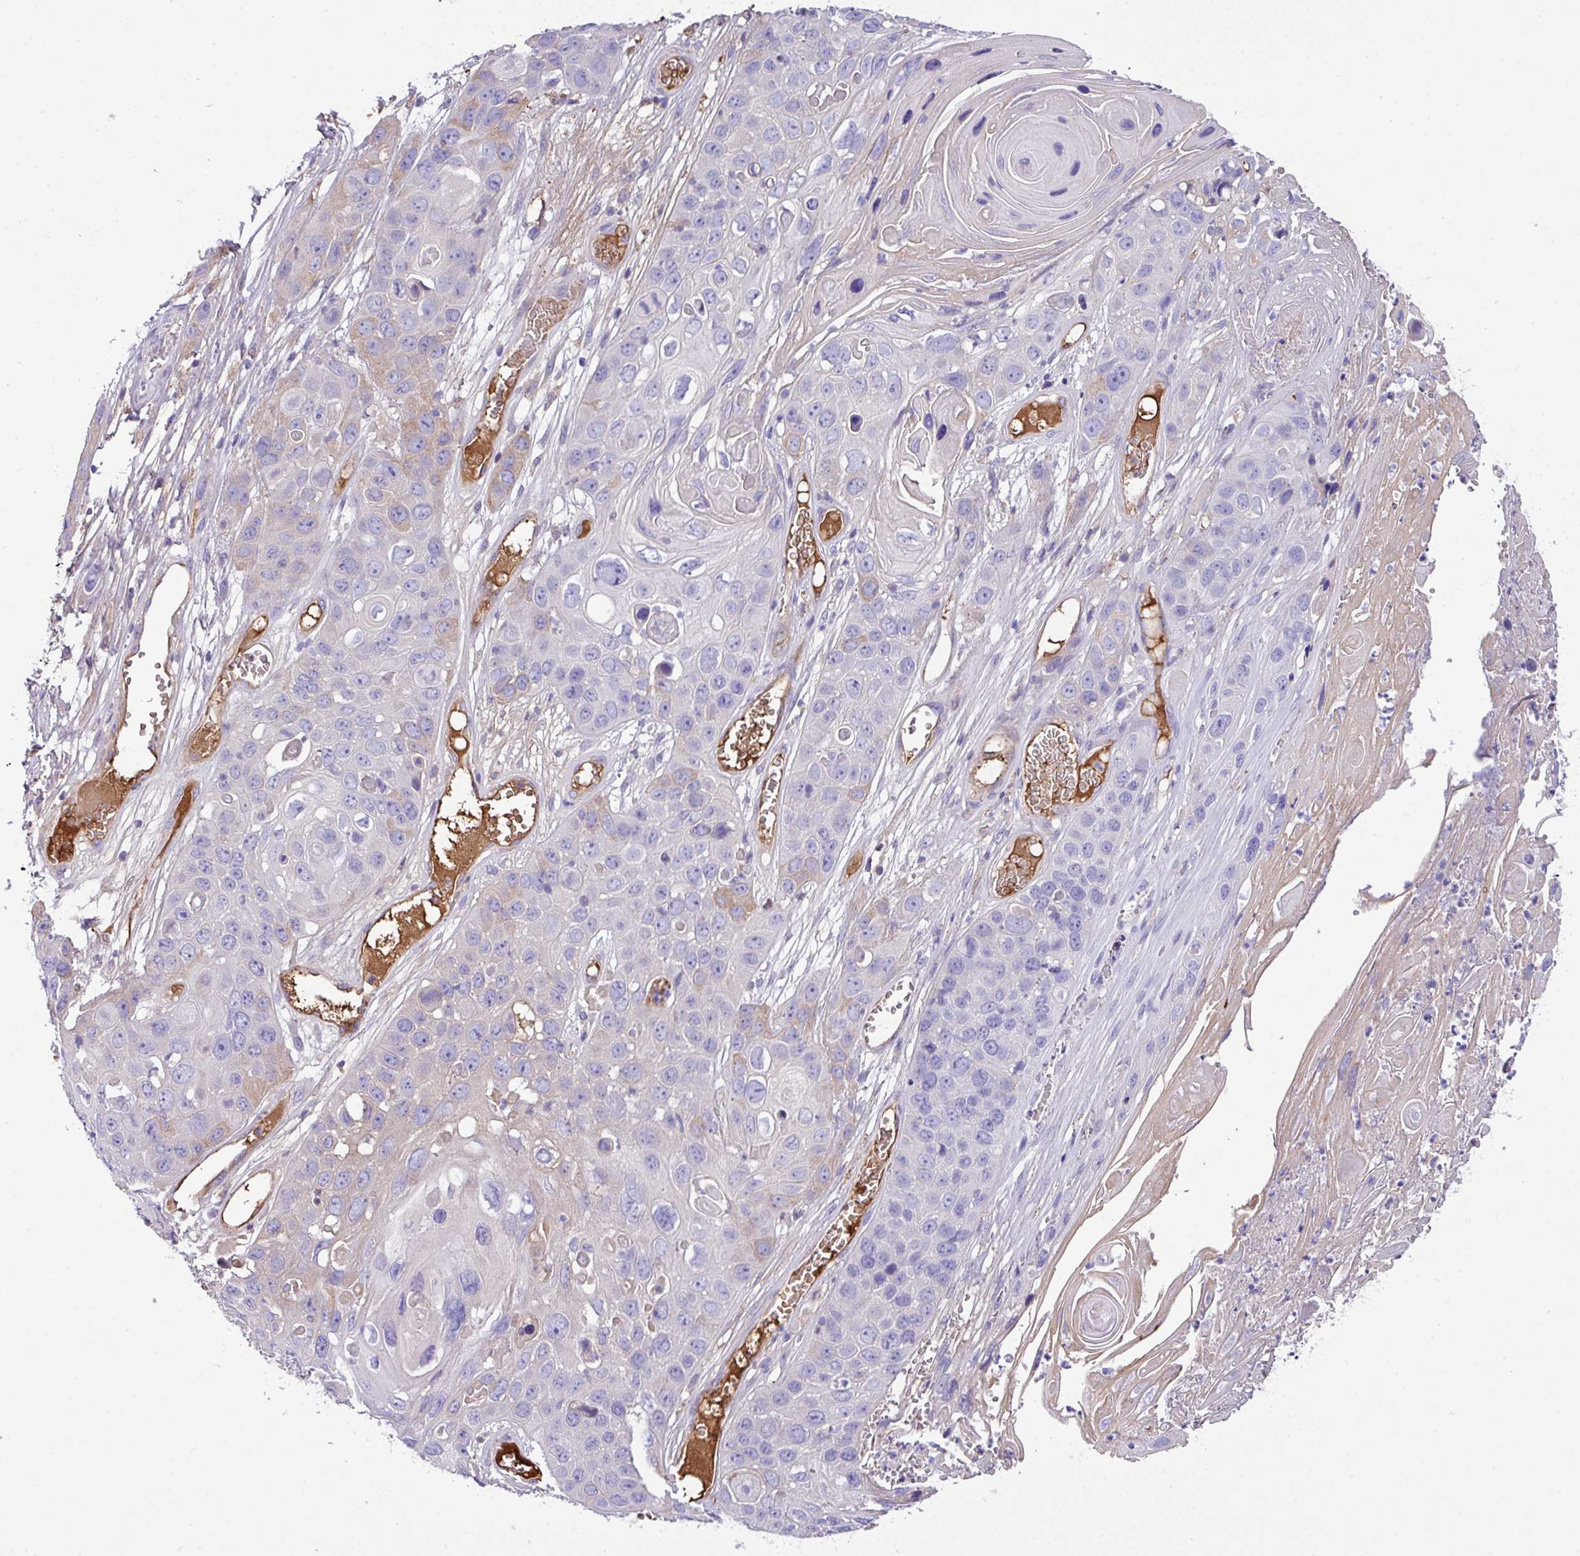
{"staining": {"intensity": "negative", "quantity": "none", "location": "none"}, "tissue": "skin cancer", "cell_type": "Tumor cells", "image_type": "cancer", "snomed": [{"axis": "morphology", "description": "Squamous cell carcinoma, NOS"}, {"axis": "topography", "description": "Skin"}], "caption": "A micrograph of human skin squamous cell carcinoma is negative for staining in tumor cells.", "gene": "DNAL1", "patient": {"sex": "male", "age": 55}}